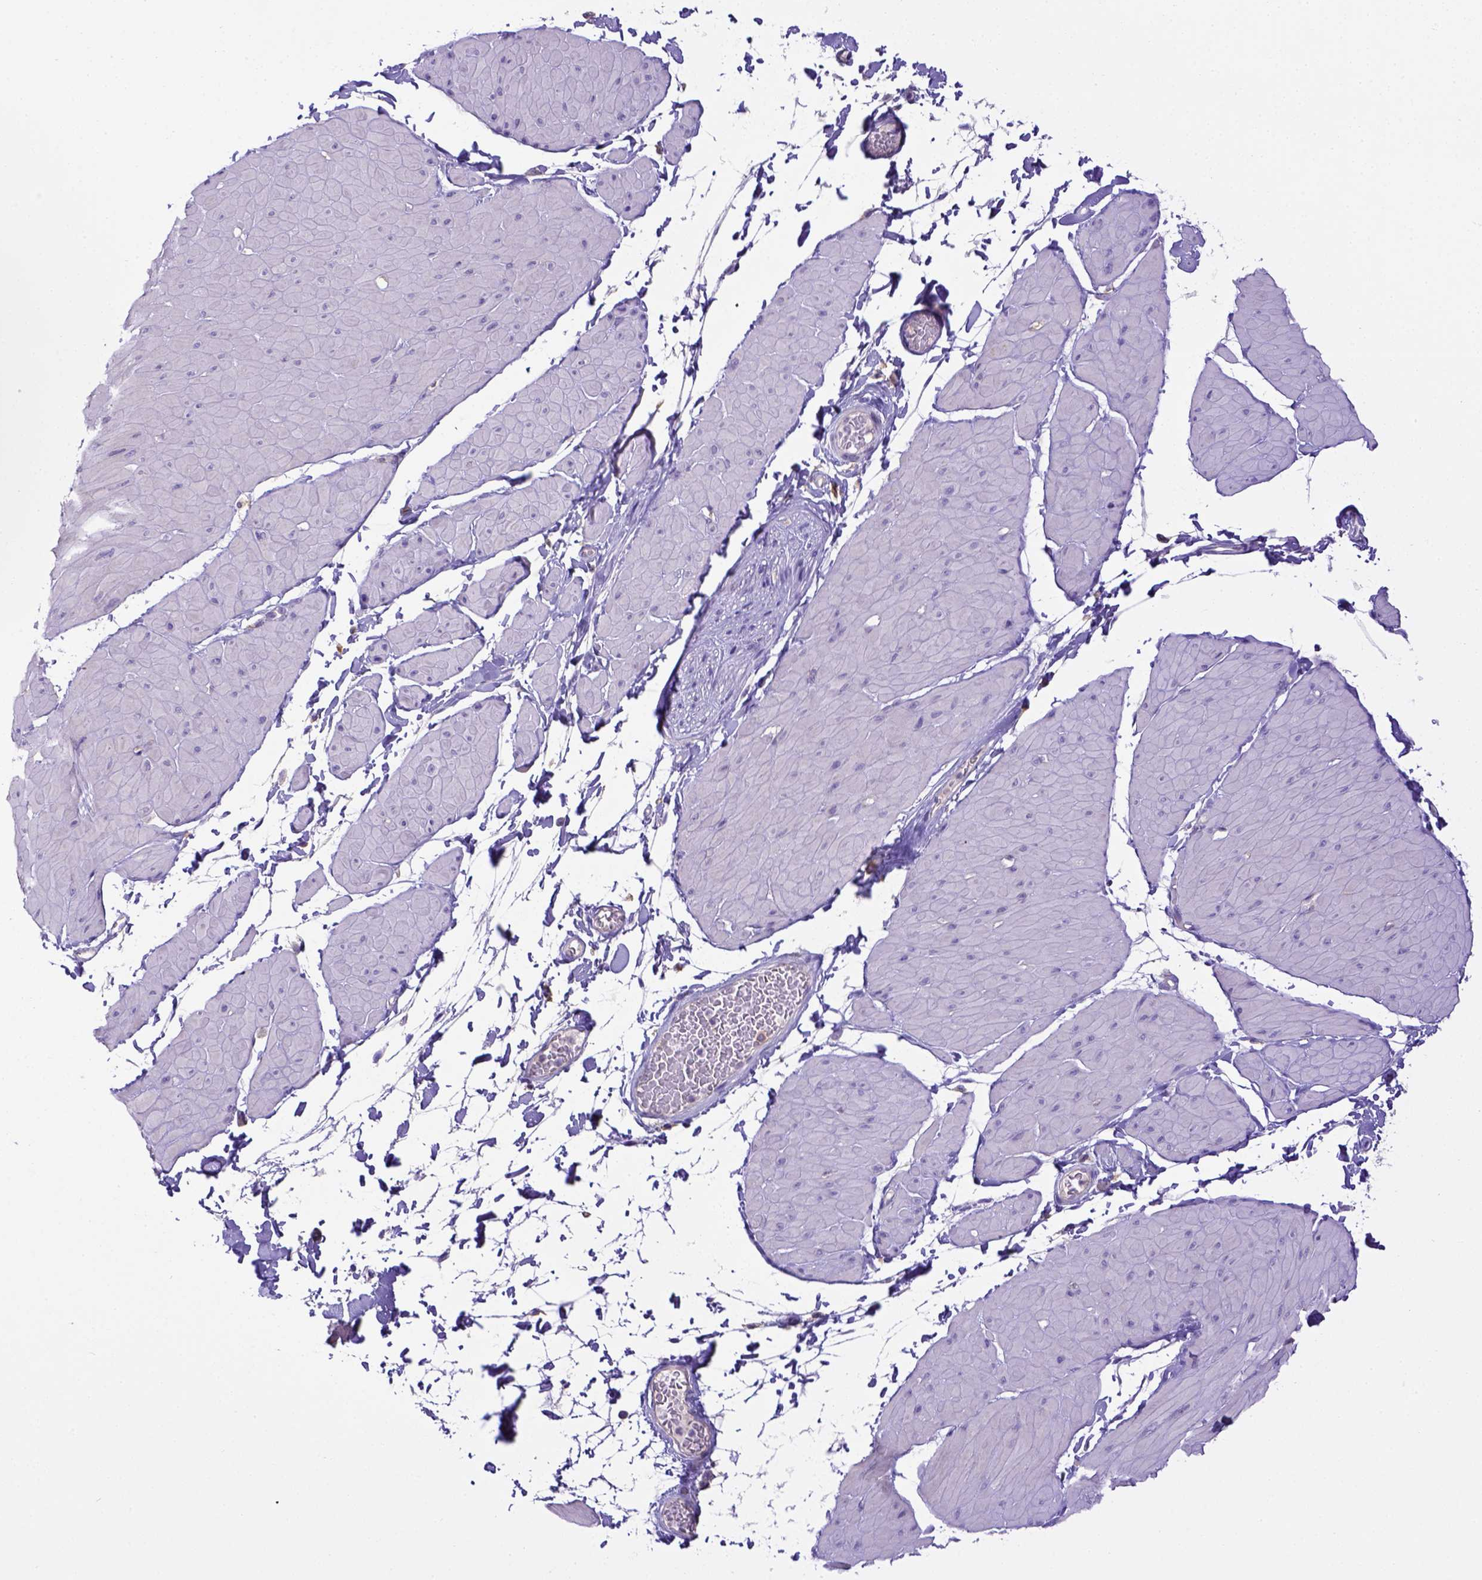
{"staining": {"intensity": "negative", "quantity": "none", "location": "none"}, "tissue": "adipose tissue", "cell_type": "Adipocytes", "image_type": "normal", "snomed": [{"axis": "morphology", "description": "Normal tissue, NOS"}, {"axis": "topography", "description": "Smooth muscle"}, {"axis": "topography", "description": "Peripheral nerve tissue"}], "caption": "A high-resolution photomicrograph shows immunohistochemistry (IHC) staining of normal adipose tissue, which displays no significant expression in adipocytes.", "gene": "CD40", "patient": {"sex": "male", "age": 58}}